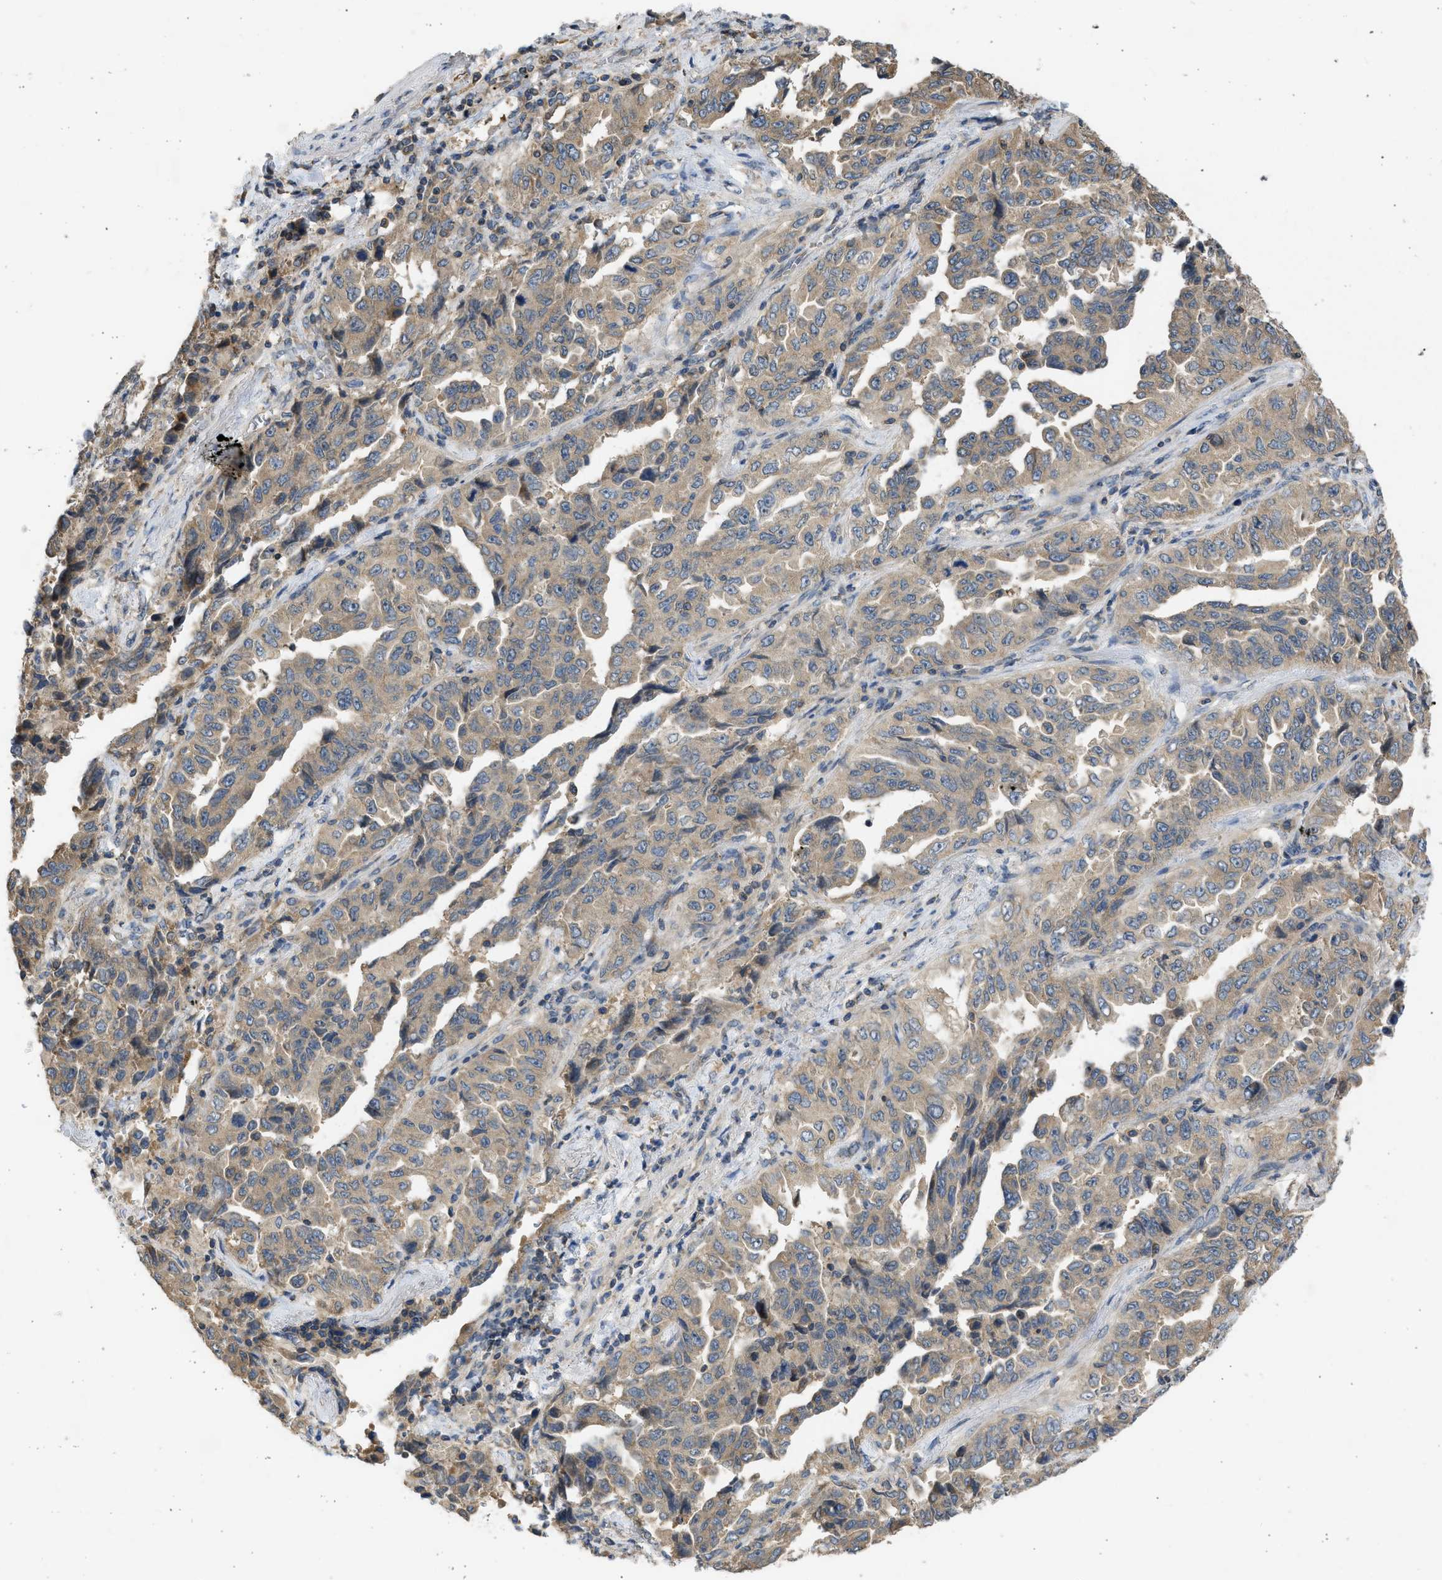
{"staining": {"intensity": "weak", "quantity": ">75%", "location": "cytoplasmic/membranous"}, "tissue": "lung cancer", "cell_type": "Tumor cells", "image_type": "cancer", "snomed": [{"axis": "morphology", "description": "Adenocarcinoma, NOS"}, {"axis": "topography", "description": "Lung"}], "caption": "There is low levels of weak cytoplasmic/membranous staining in tumor cells of lung cancer (adenocarcinoma), as demonstrated by immunohistochemical staining (brown color).", "gene": "CYP1A1", "patient": {"sex": "female", "age": 51}}